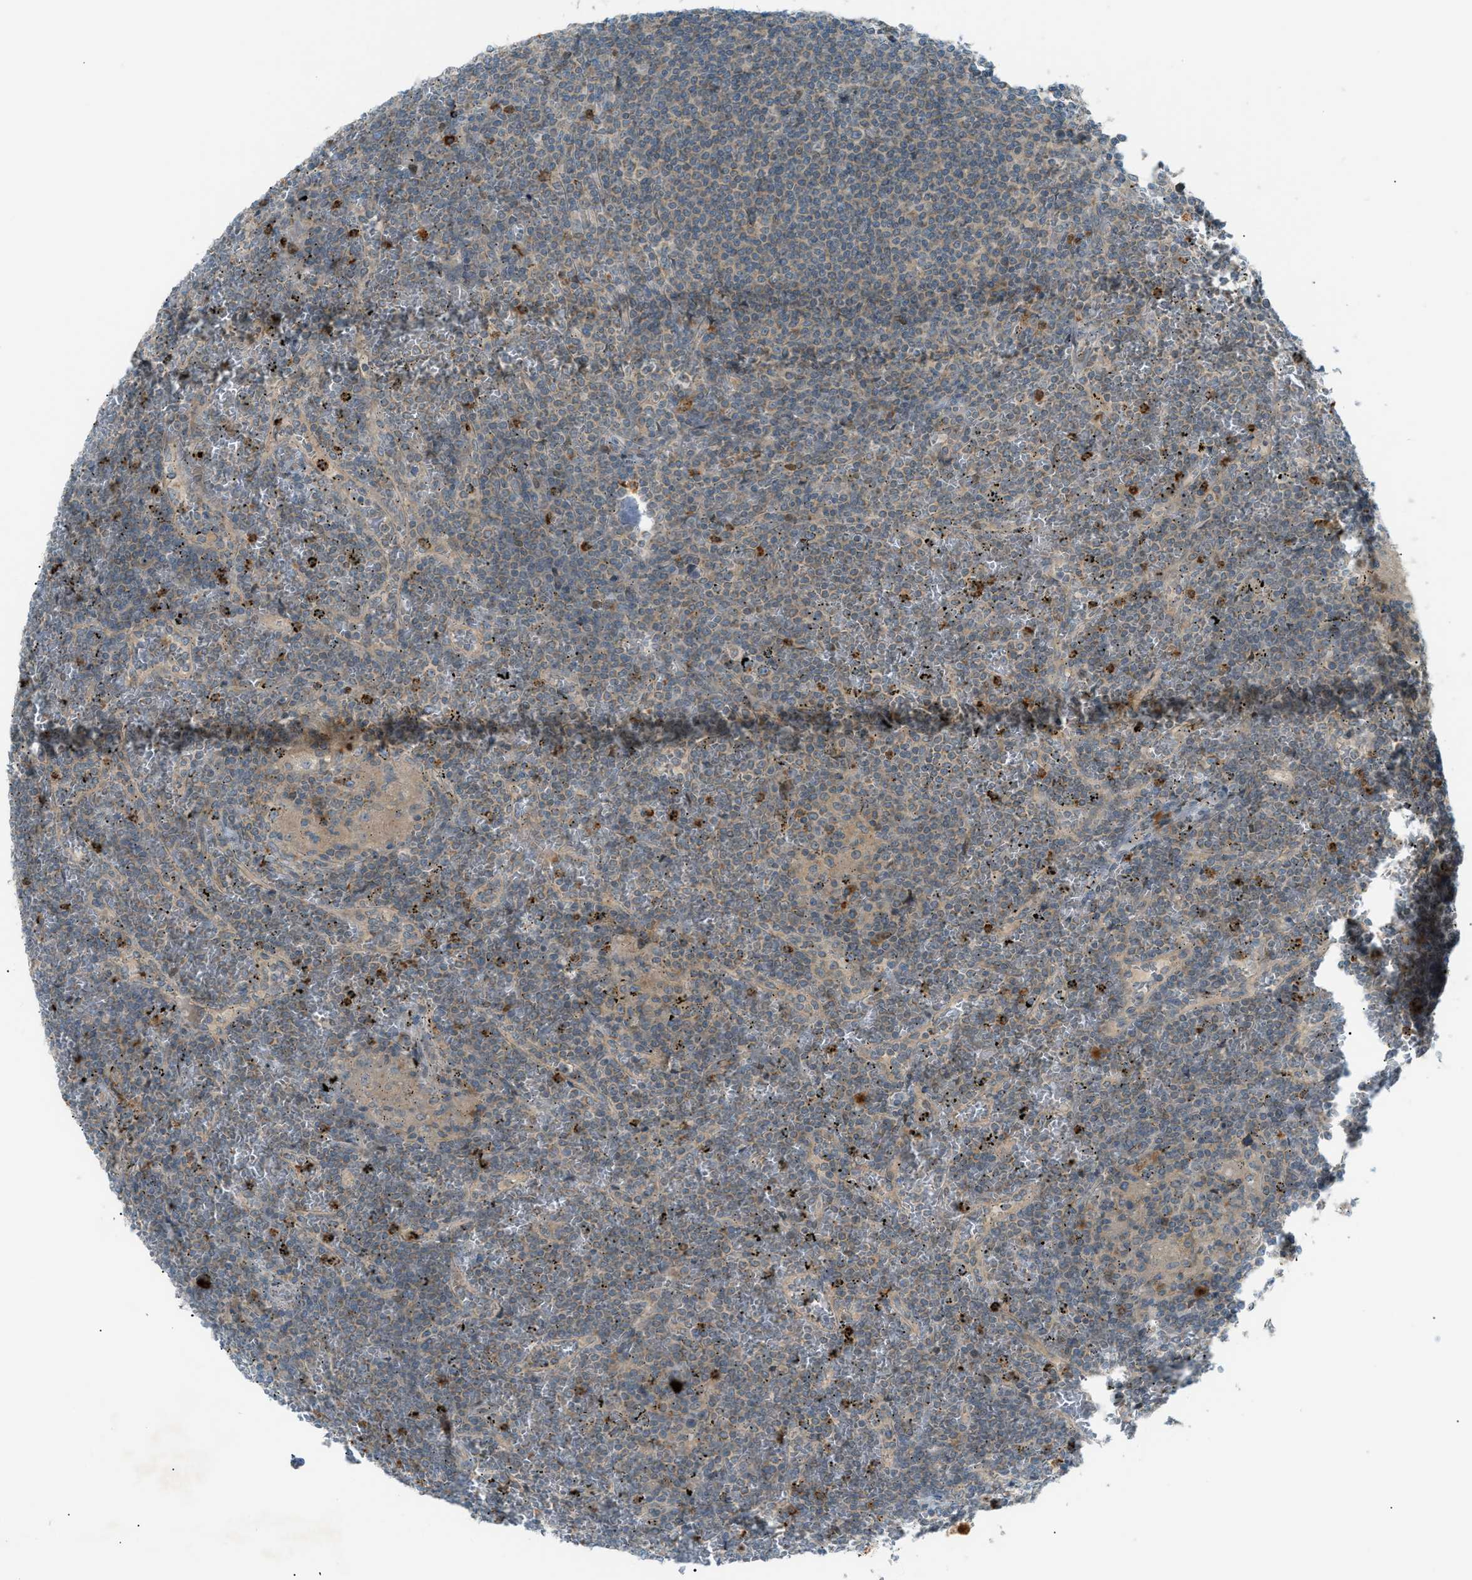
{"staining": {"intensity": "weak", "quantity": "<25%", "location": "cytoplasmic/membranous"}, "tissue": "lymphoma", "cell_type": "Tumor cells", "image_type": "cancer", "snomed": [{"axis": "morphology", "description": "Malignant lymphoma, non-Hodgkin's type, Low grade"}, {"axis": "topography", "description": "Spleen"}], "caption": "High magnification brightfield microscopy of lymphoma stained with DAB (3,3'-diaminobenzidine) (brown) and counterstained with hematoxylin (blue): tumor cells show no significant positivity.", "gene": "DYRK1A", "patient": {"sex": "female", "age": 19}}